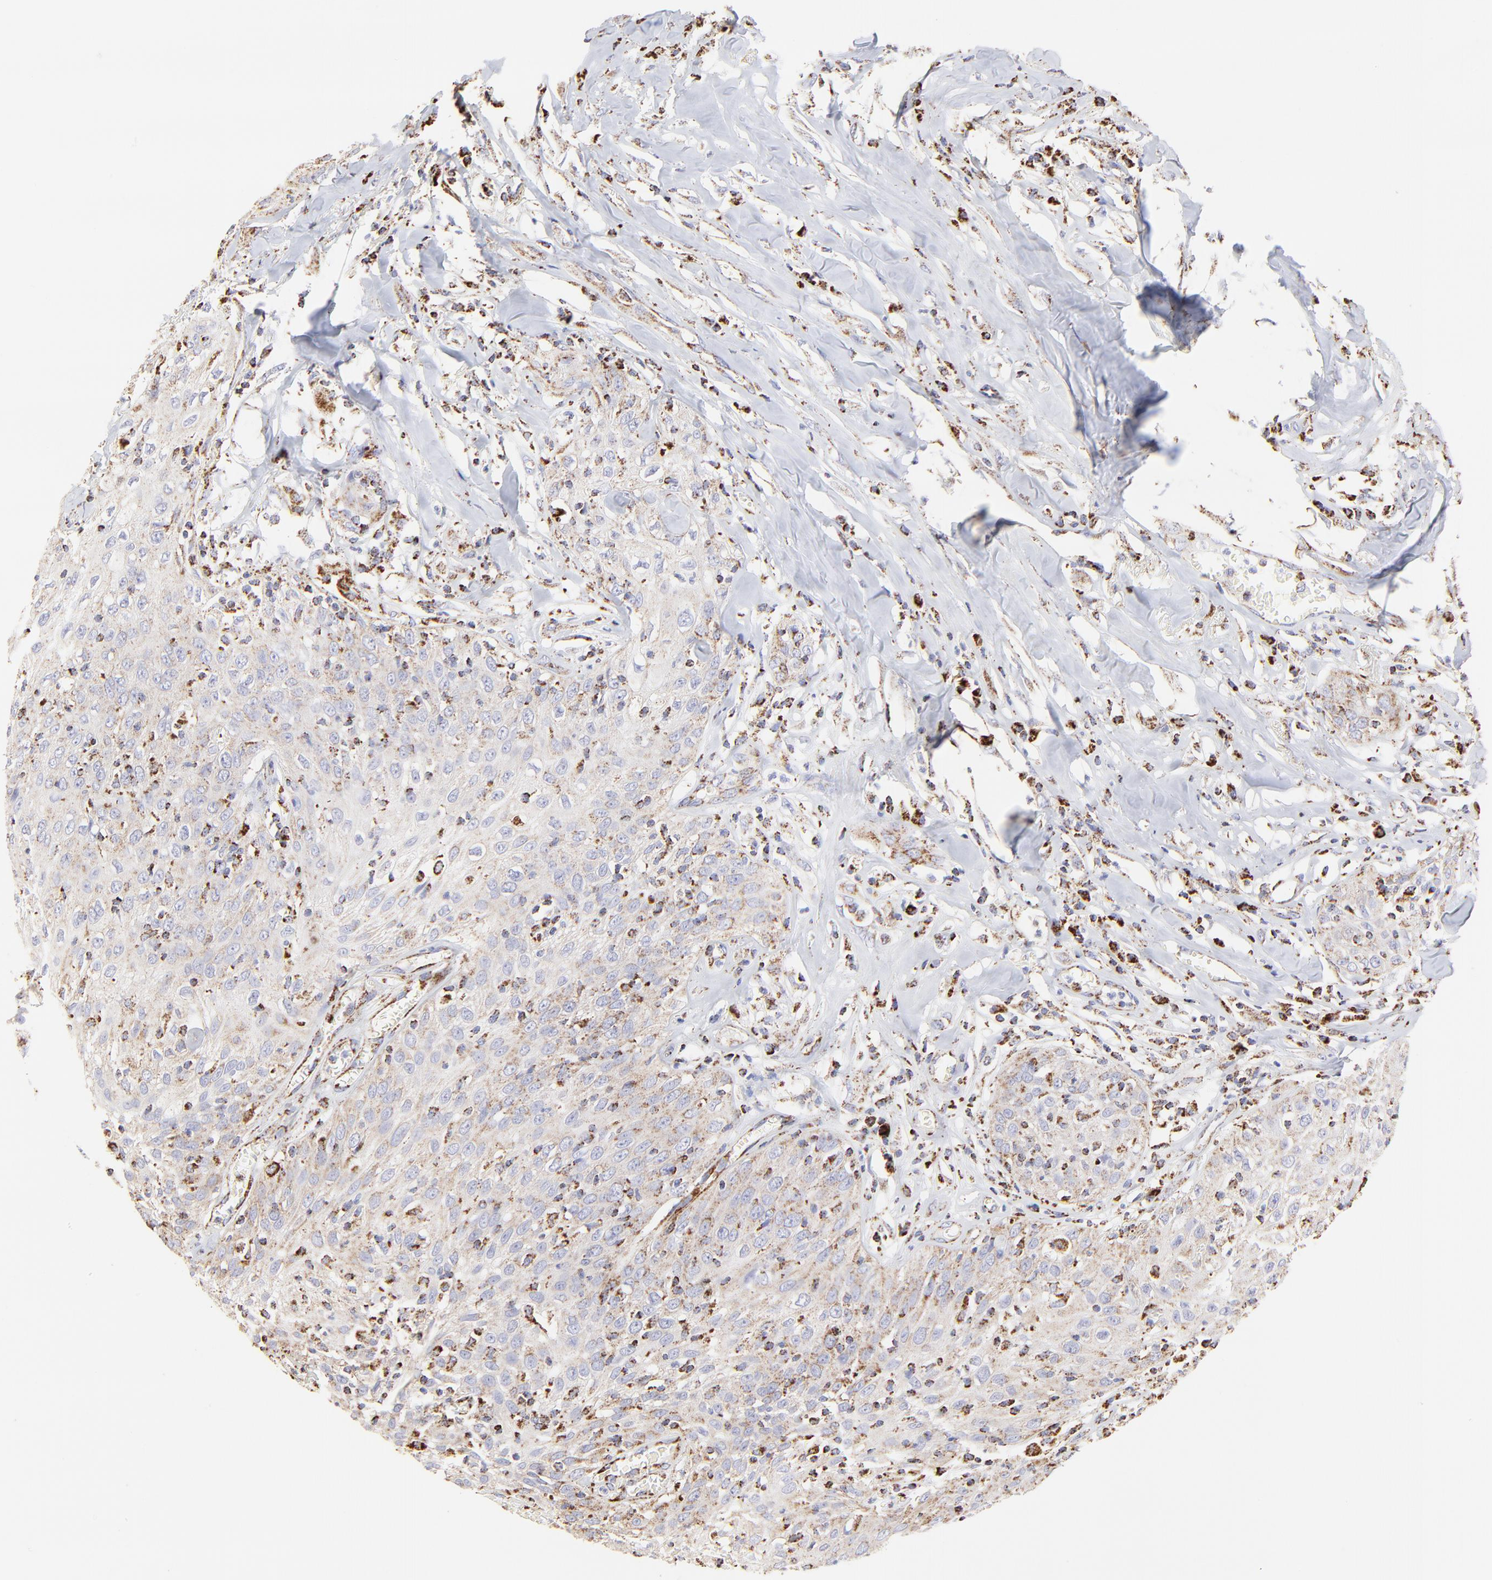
{"staining": {"intensity": "weak", "quantity": "<25%", "location": "cytoplasmic/membranous"}, "tissue": "skin cancer", "cell_type": "Tumor cells", "image_type": "cancer", "snomed": [{"axis": "morphology", "description": "Squamous cell carcinoma, NOS"}, {"axis": "topography", "description": "Skin"}], "caption": "This photomicrograph is of skin cancer (squamous cell carcinoma) stained with immunohistochemistry to label a protein in brown with the nuclei are counter-stained blue. There is no expression in tumor cells.", "gene": "ECH1", "patient": {"sex": "male", "age": 65}}